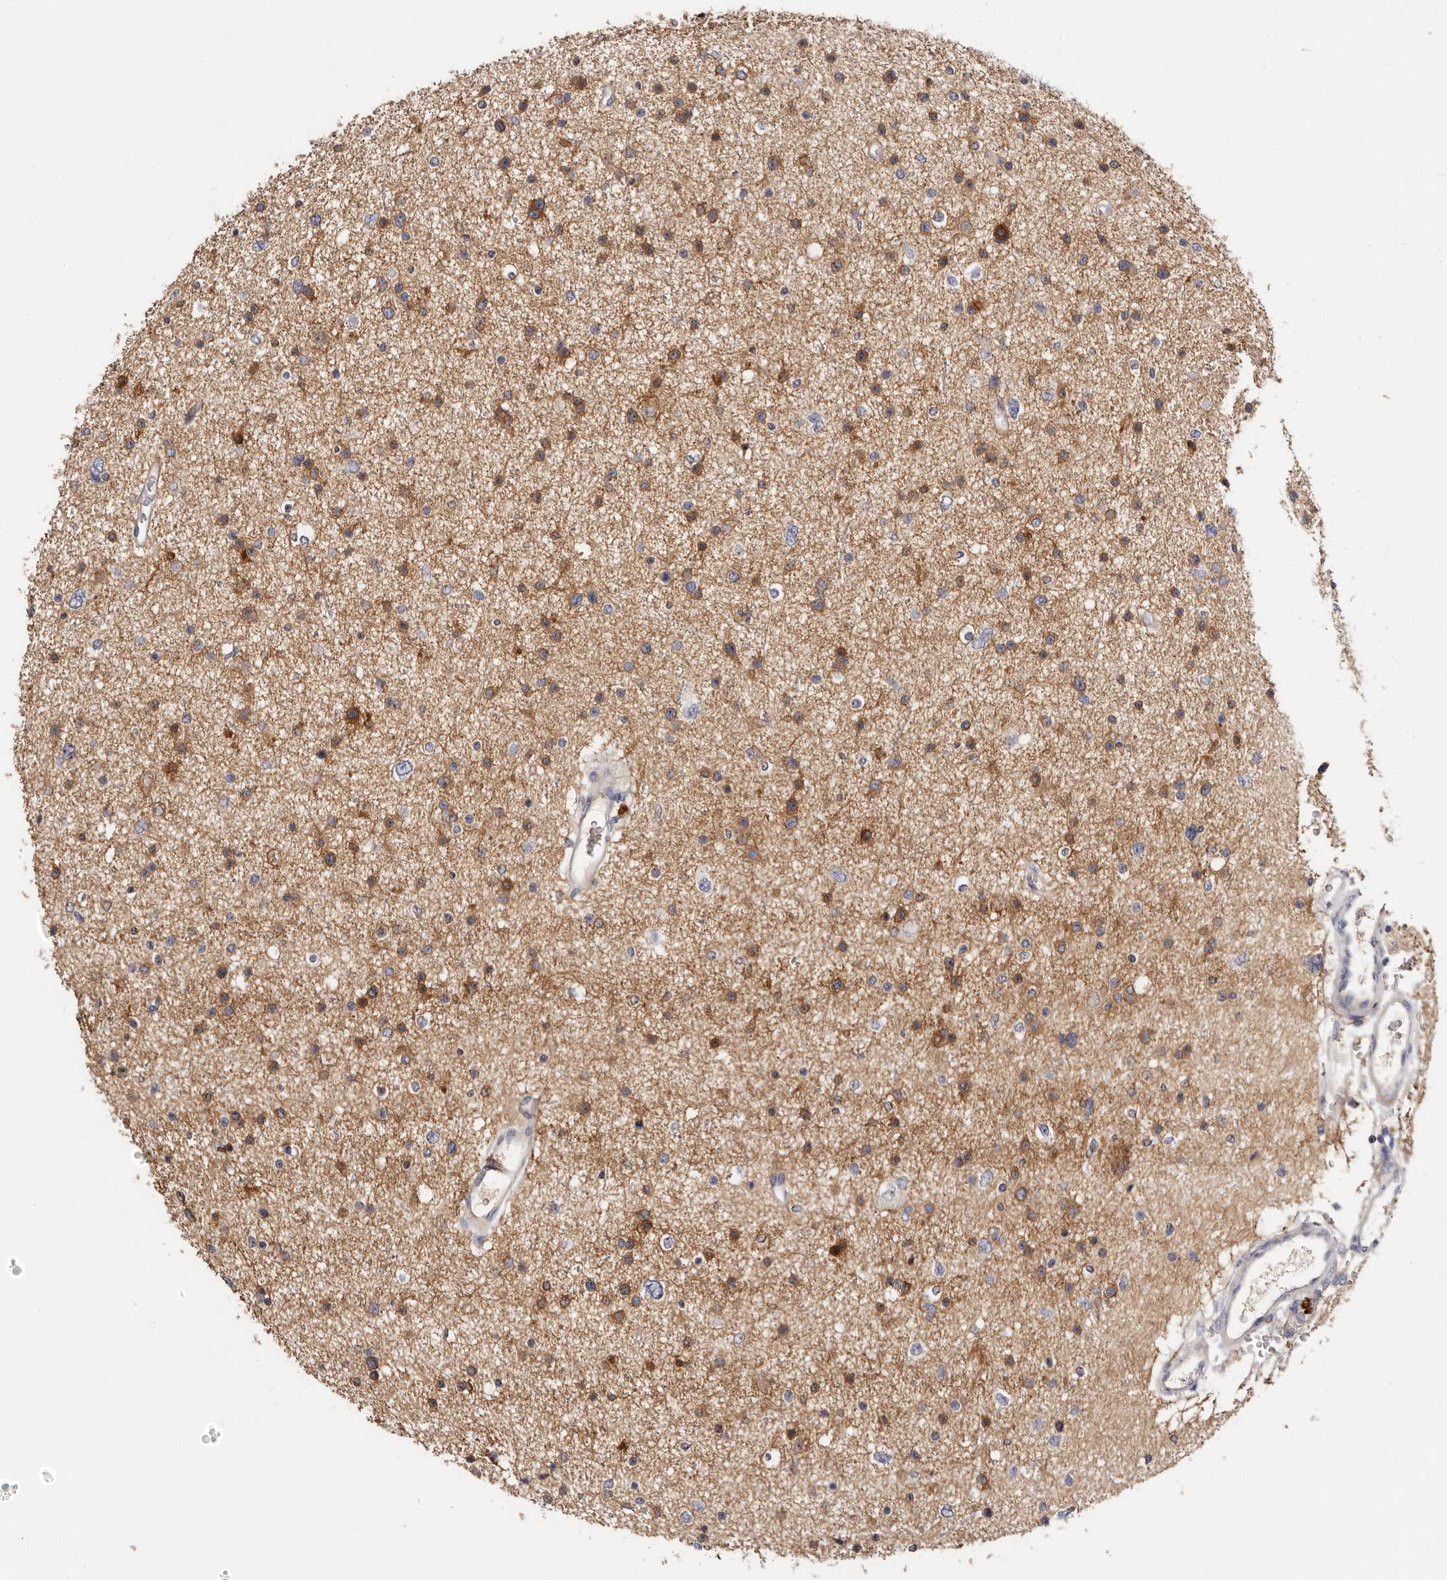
{"staining": {"intensity": "moderate", "quantity": ">75%", "location": "cytoplasmic/membranous"}, "tissue": "glioma", "cell_type": "Tumor cells", "image_type": "cancer", "snomed": [{"axis": "morphology", "description": "Glioma, malignant, Low grade"}, {"axis": "topography", "description": "Brain"}], "caption": "Tumor cells exhibit medium levels of moderate cytoplasmic/membranous expression in approximately >75% of cells in glioma.", "gene": "STK16", "patient": {"sex": "female", "age": 37}}